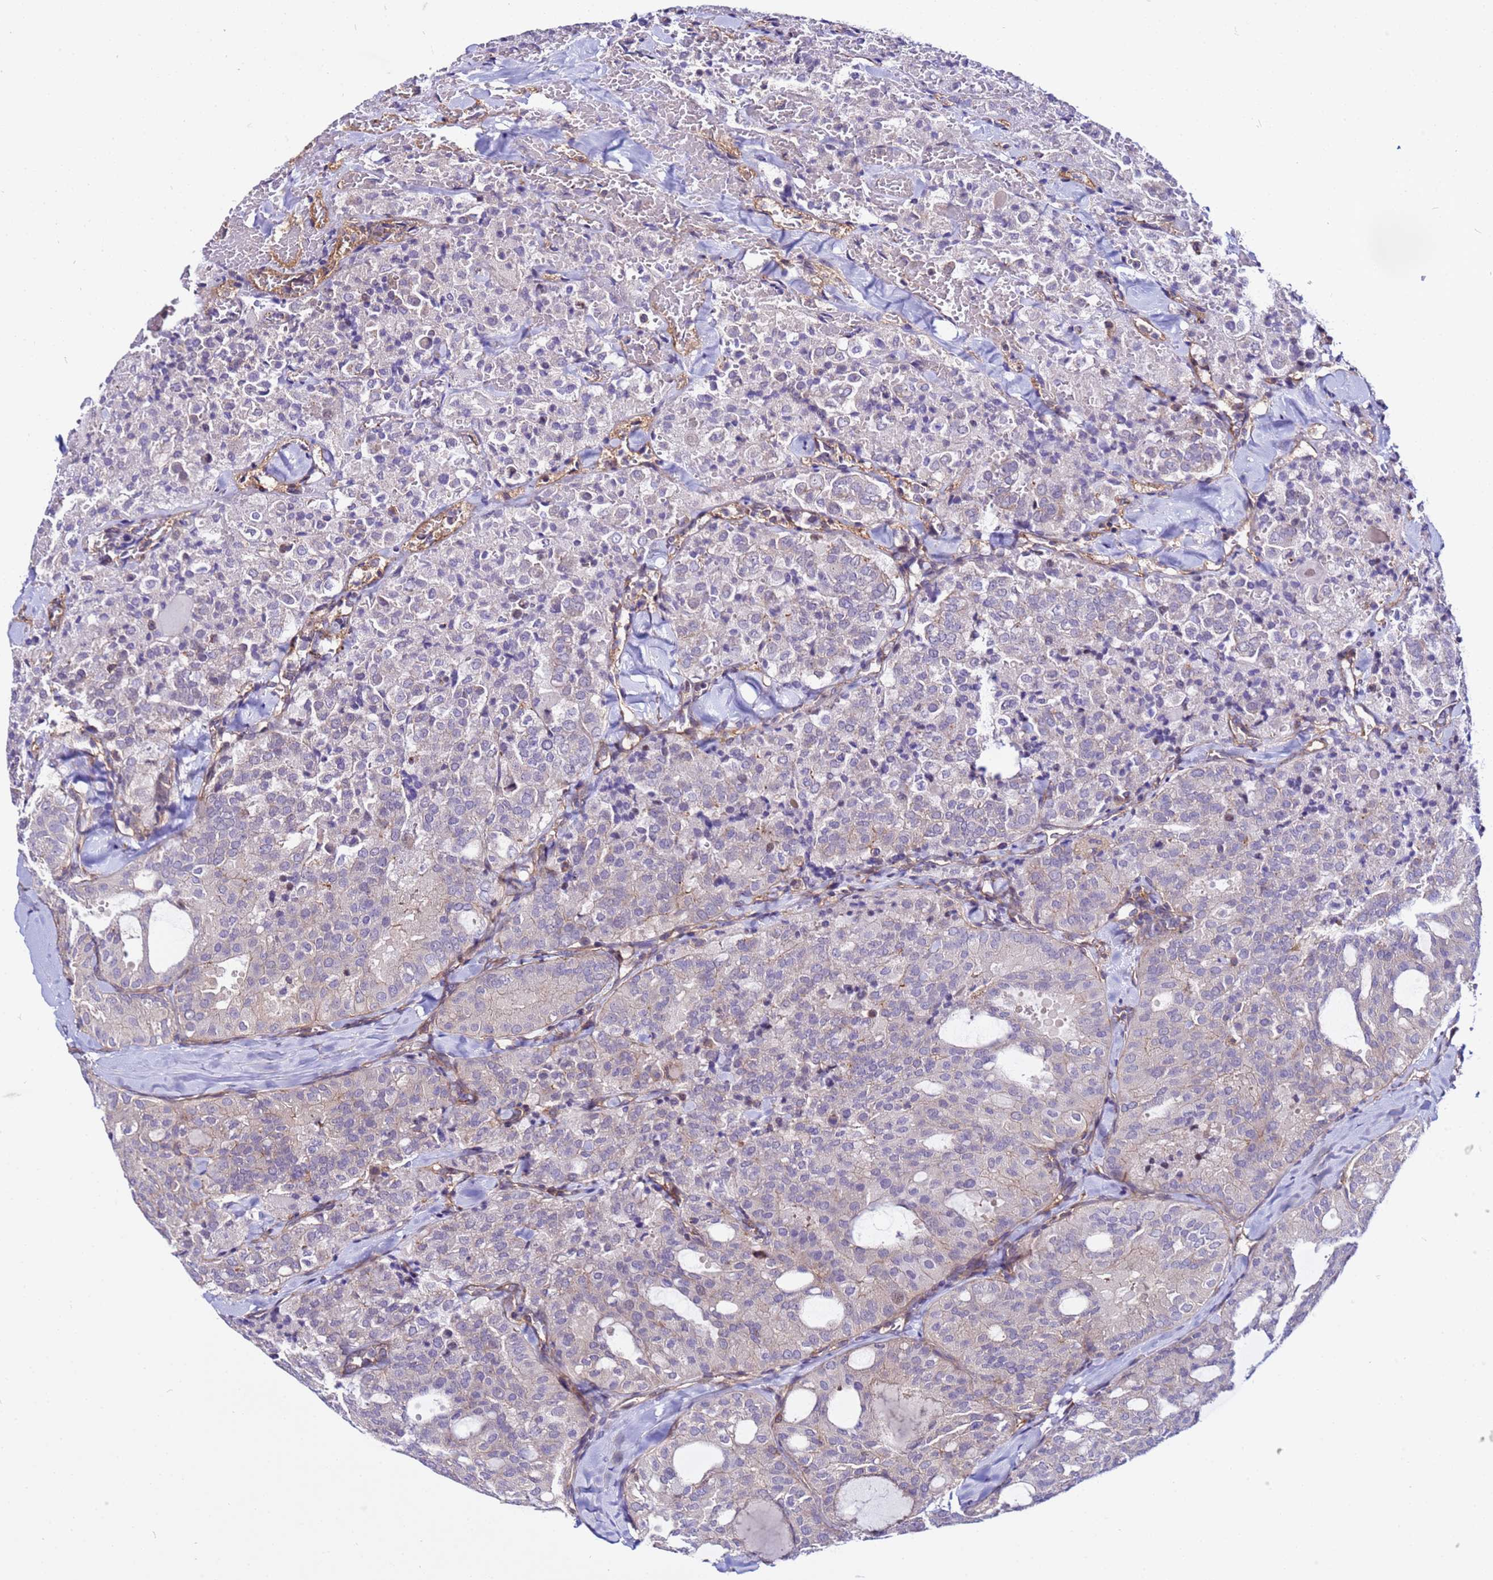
{"staining": {"intensity": "negative", "quantity": "none", "location": "none"}, "tissue": "thyroid cancer", "cell_type": "Tumor cells", "image_type": "cancer", "snomed": [{"axis": "morphology", "description": "Follicular adenoma carcinoma, NOS"}, {"axis": "topography", "description": "Thyroid gland"}], "caption": "Follicular adenoma carcinoma (thyroid) was stained to show a protein in brown. There is no significant expression in tumor cells.", "gene": "STK38", "patient": {"sex": "male", "age": 75}}